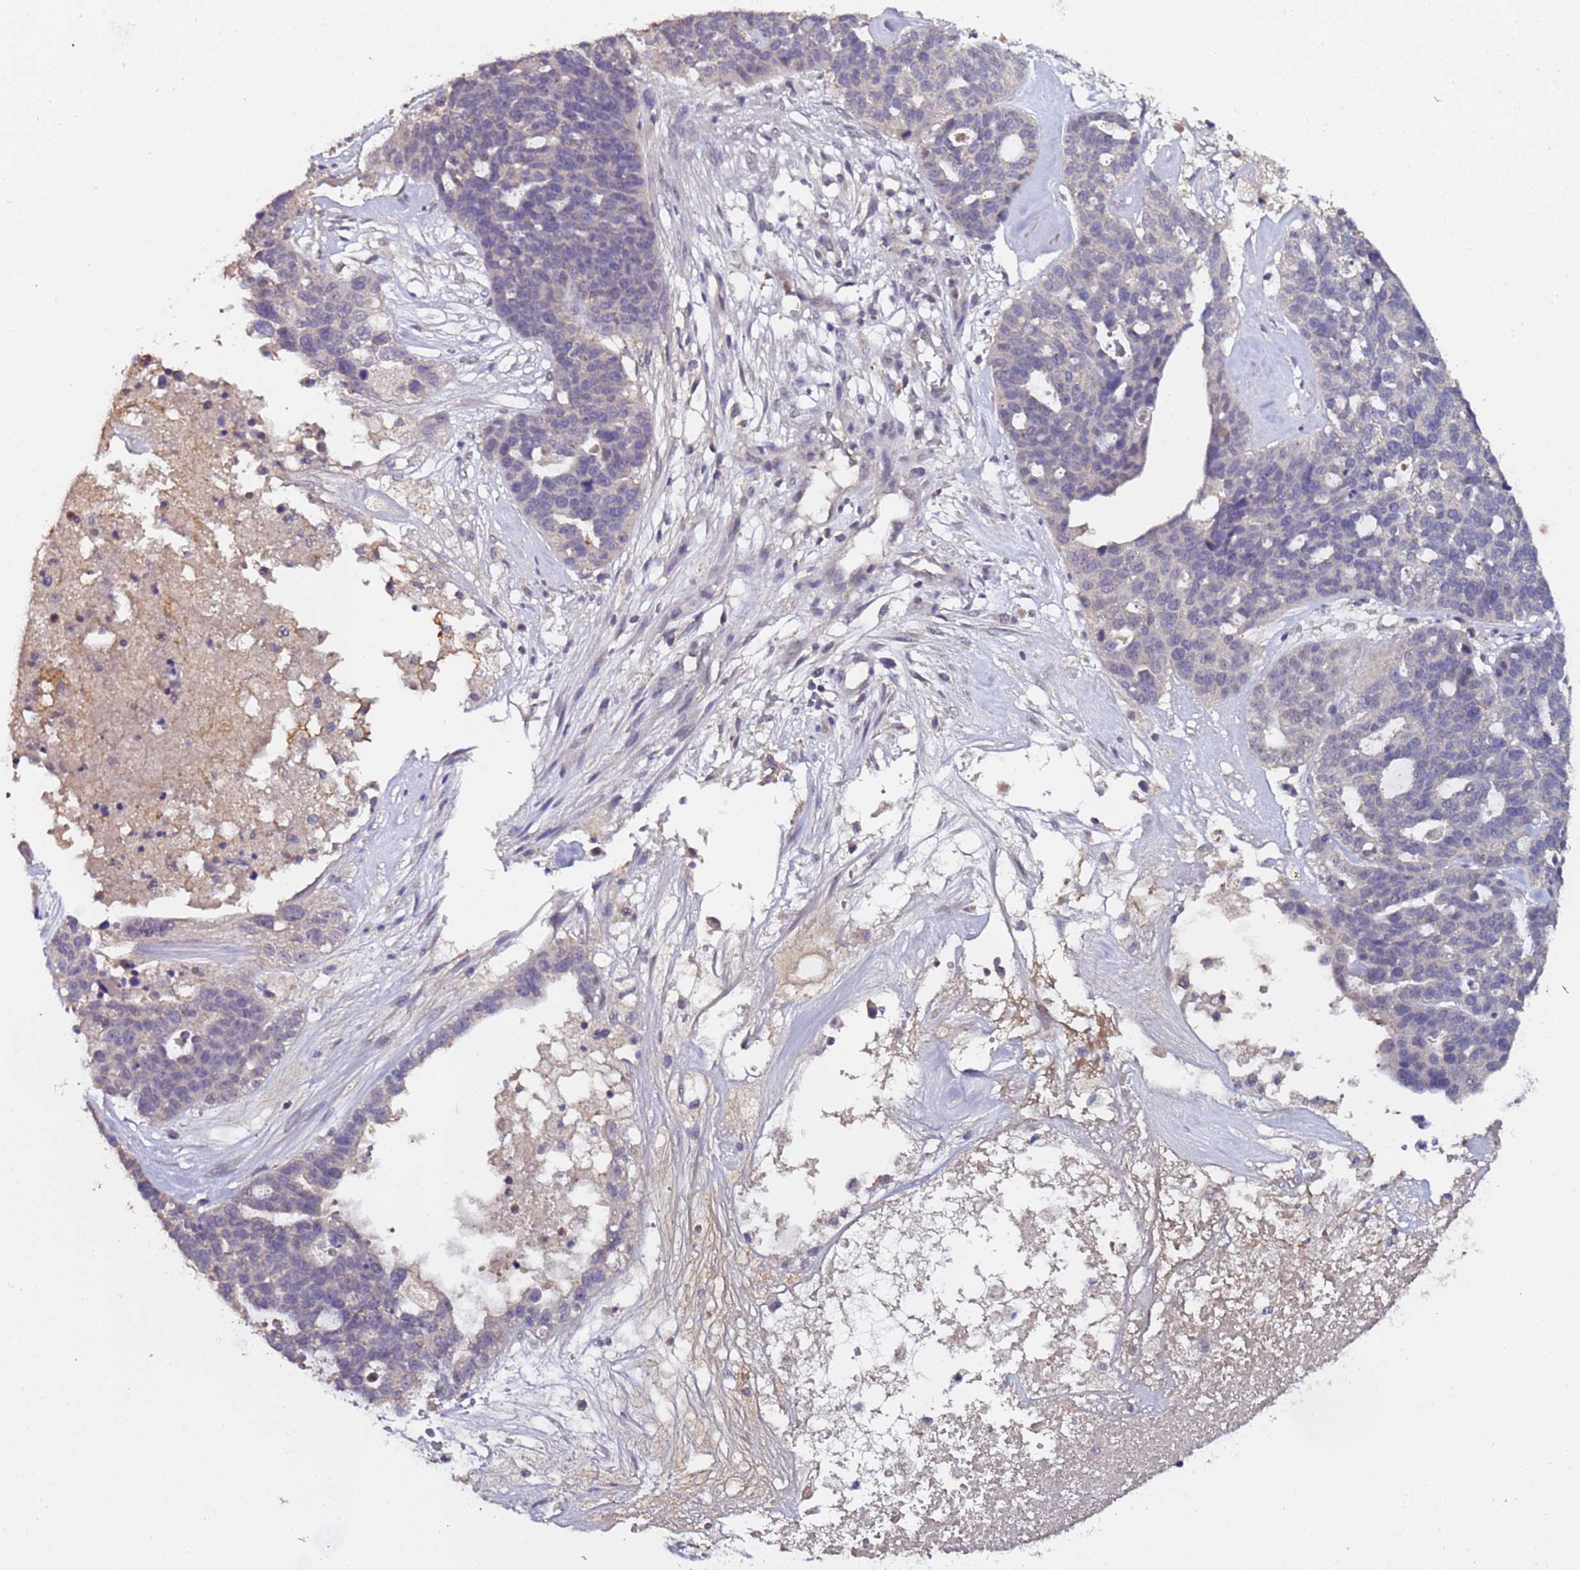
{"staining": {"intensity": "negative", "quantity": "none", "location": "none"}, "tissue": "ovarian cancer", "cell_type": "Tumor cells", "image_type": "cancer", "snomed": [{"axis": "morphology", "description": "Cystadenocarcinoma, serous, NOS"}, {"axis": "topography", "description": "Ovary"}], "caption": "This is an IHC histopathology image of ovarian cancer. There is no expression in tumor cells.", "gene": "ZNF248", "patient": {"sex": "female", "age": 59}}